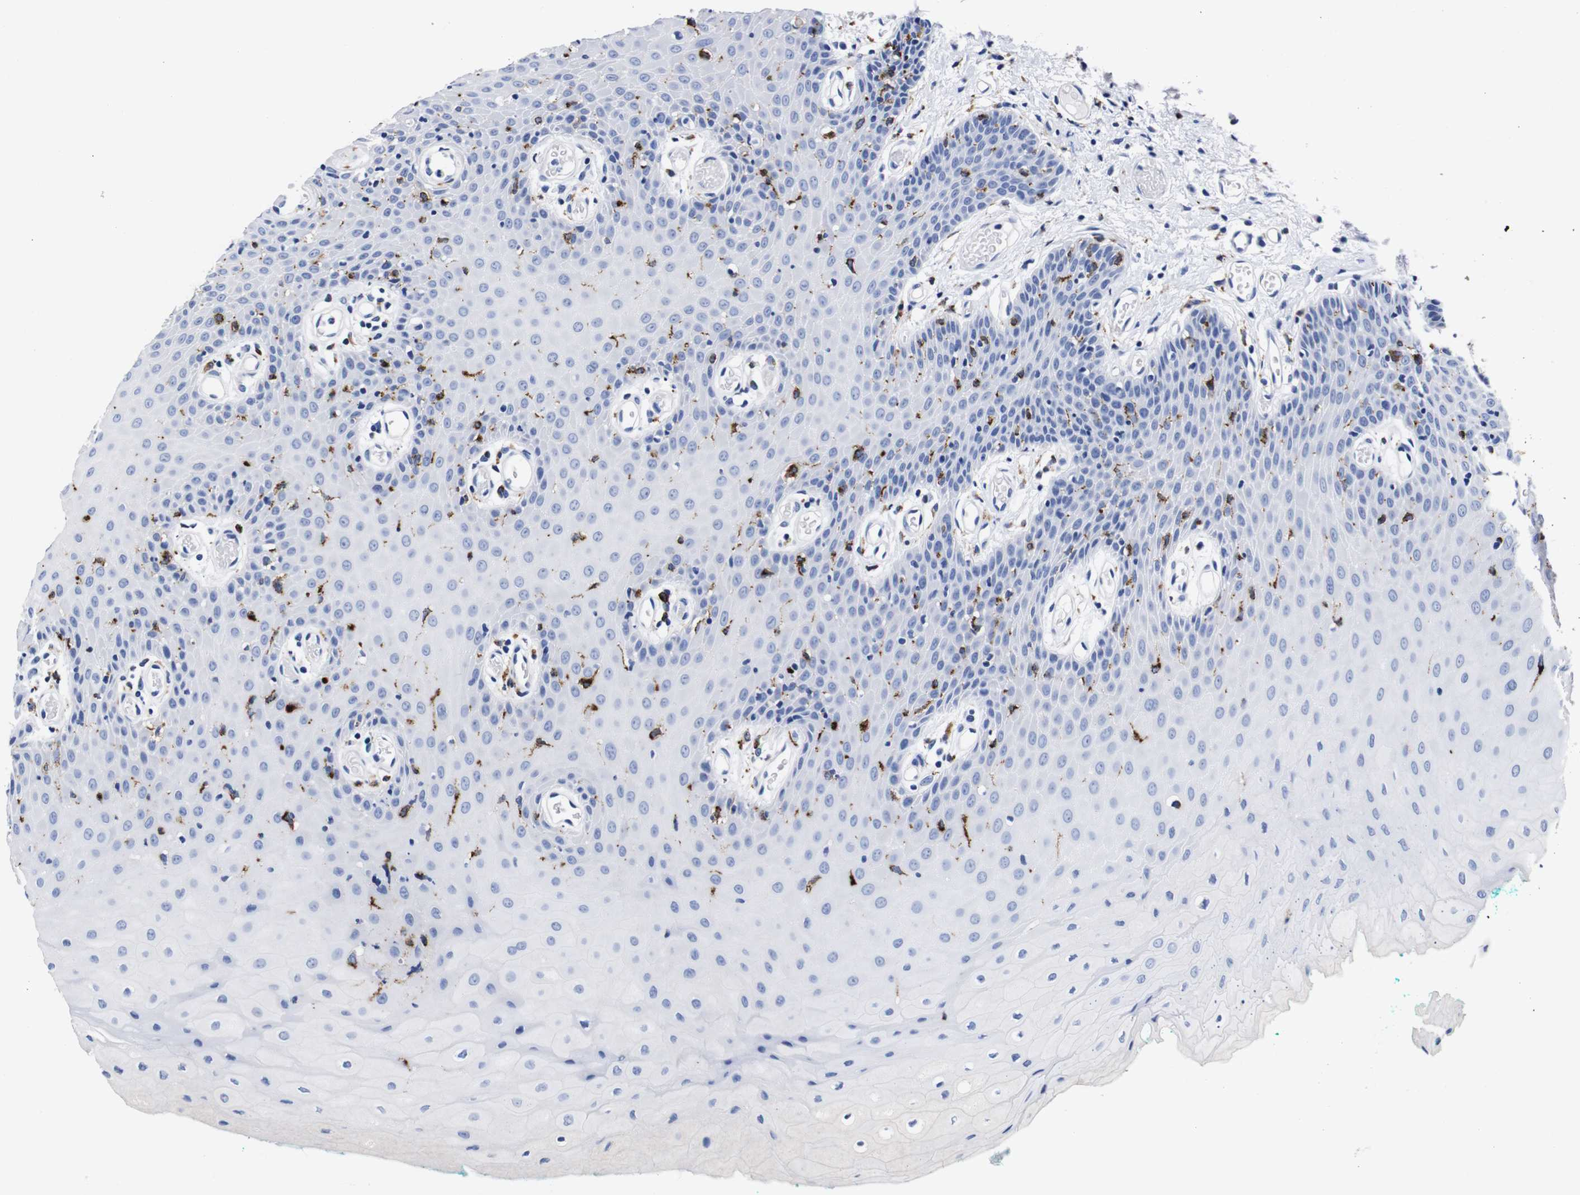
{"staining": {"intensity": "negative", "quantity": "none", "location": "none"}, "tissue": "oral mucosa", "cell_type": "Squamous epithelial cells", "image_type": "normal", "snomed": [{"axis": "morphology", "description": "Normal tissue, NOS"}, {"axis": "morphology", "description": "Squamous cell carcinoma, NOS"}, {"axis": "topography", "description": "Oral tissue"}, {"axis": "topography", "description": "Salivary gland"}, {"axis": "topography", "description": "Head-Neck"}], "caption": "High power microscopy histopathology image of an IHC histopathology image of benign oral mucosa, revealing no significant staining in squamous epithelial cells.", "gene": "ENSG00000248993", "patient": {"sex": "female", "age": 62}}